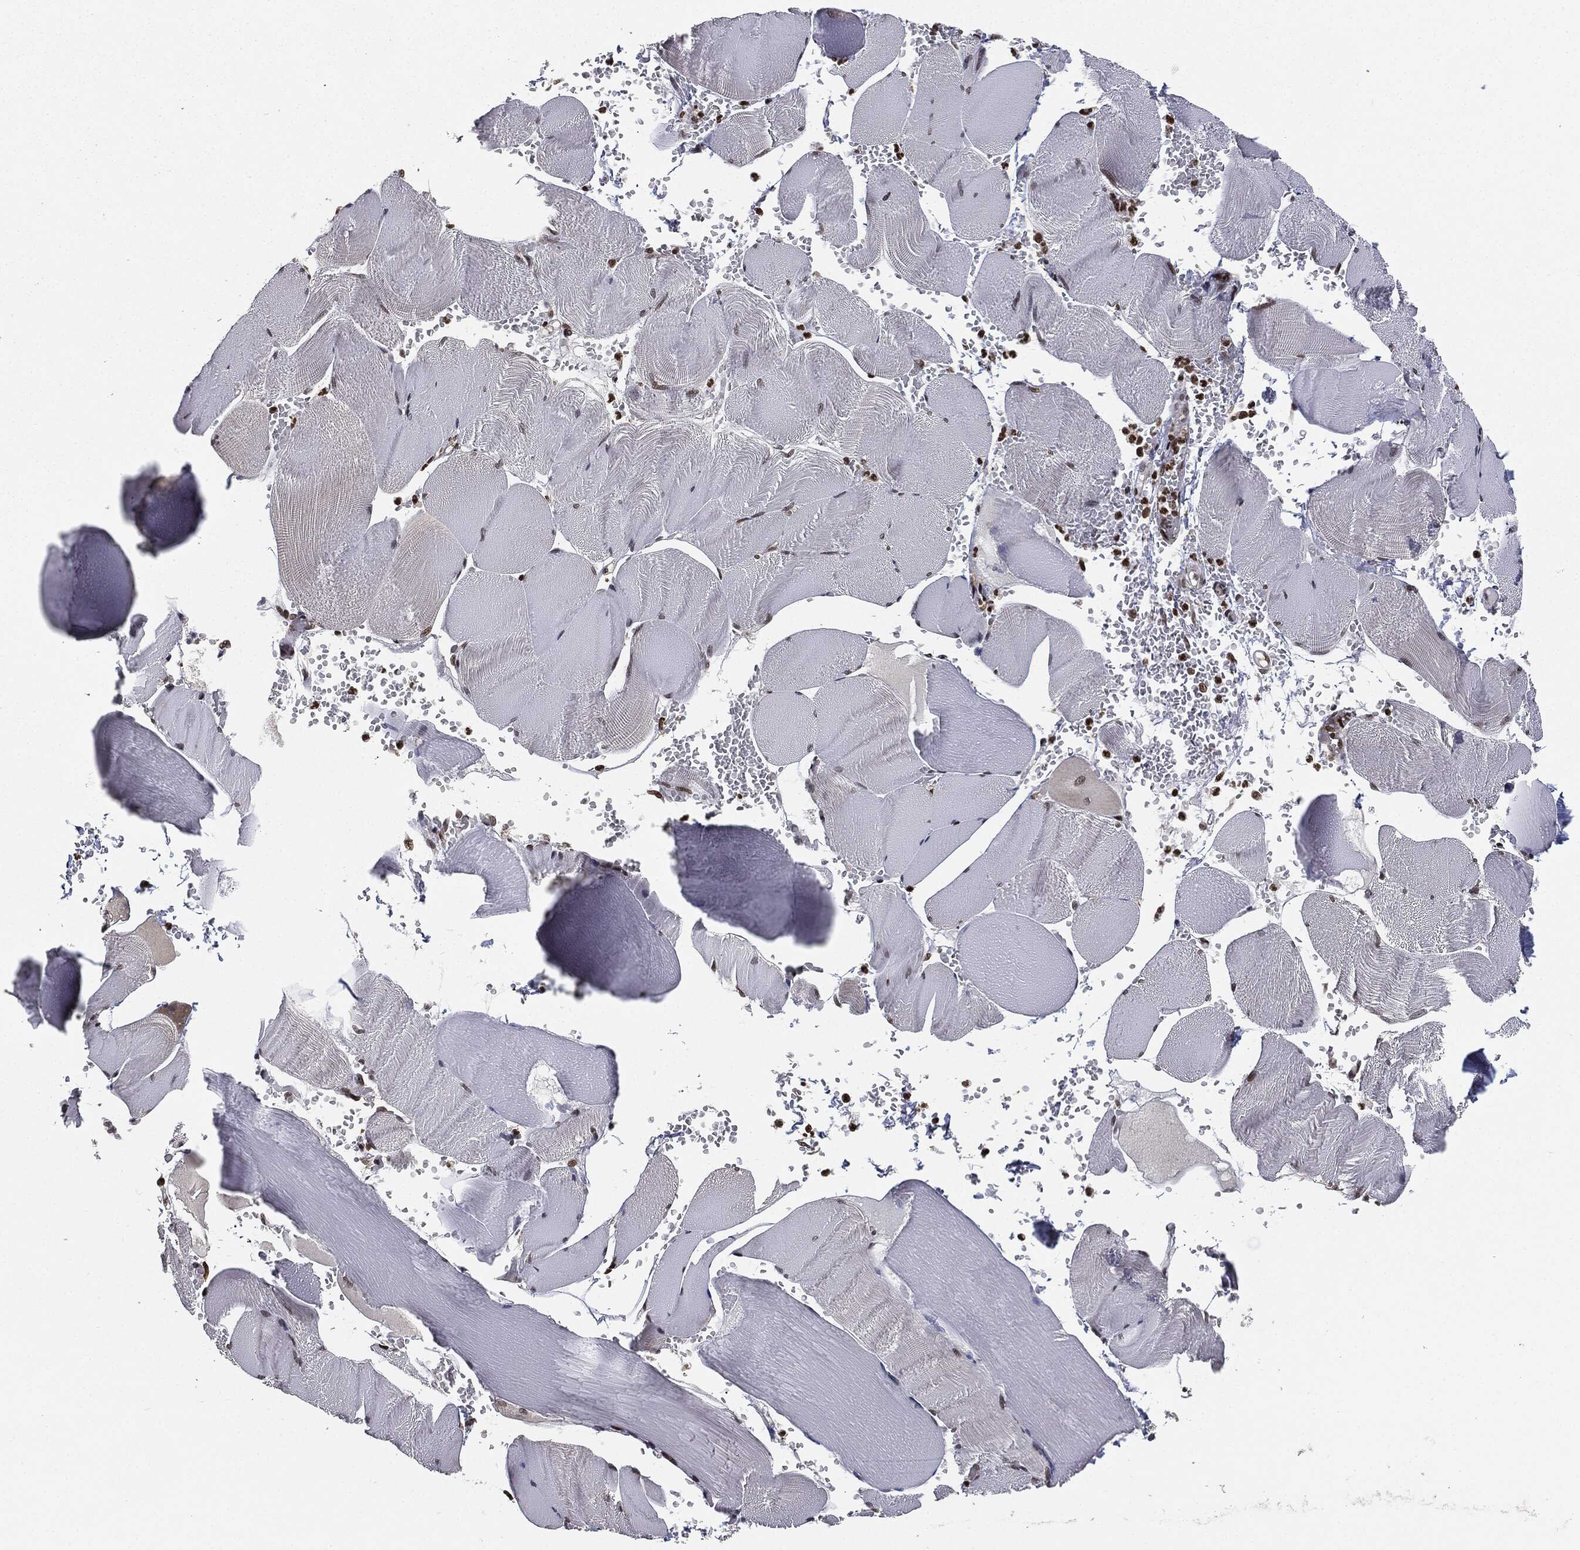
{"staining": {"intensity": "moderate", "quantity": "<25%", "location": "nuclear"}, "tissue": "skeletal muscle", "cell_type": "Myocytes", "image_type": "normal", "snomed": [{"axis": "morphology", "description": "Normal tissue, NOS"}, {"axis": "topography", "description": "Skeletal muscle"}], "caption": "Immunohistochemistry staining of unremarkable skeletal muscle, which reveals low levels of moderate nuclear staining in approximately <25% of myocytes indicating moderate nuclear protein staining. The staining was performed using DAB (brown) for protein detection and nuclei were counterstained in hematoxylin (blue).", "gene": "TBC1D22A", "patient": {"sex": "male", "age": 56}}